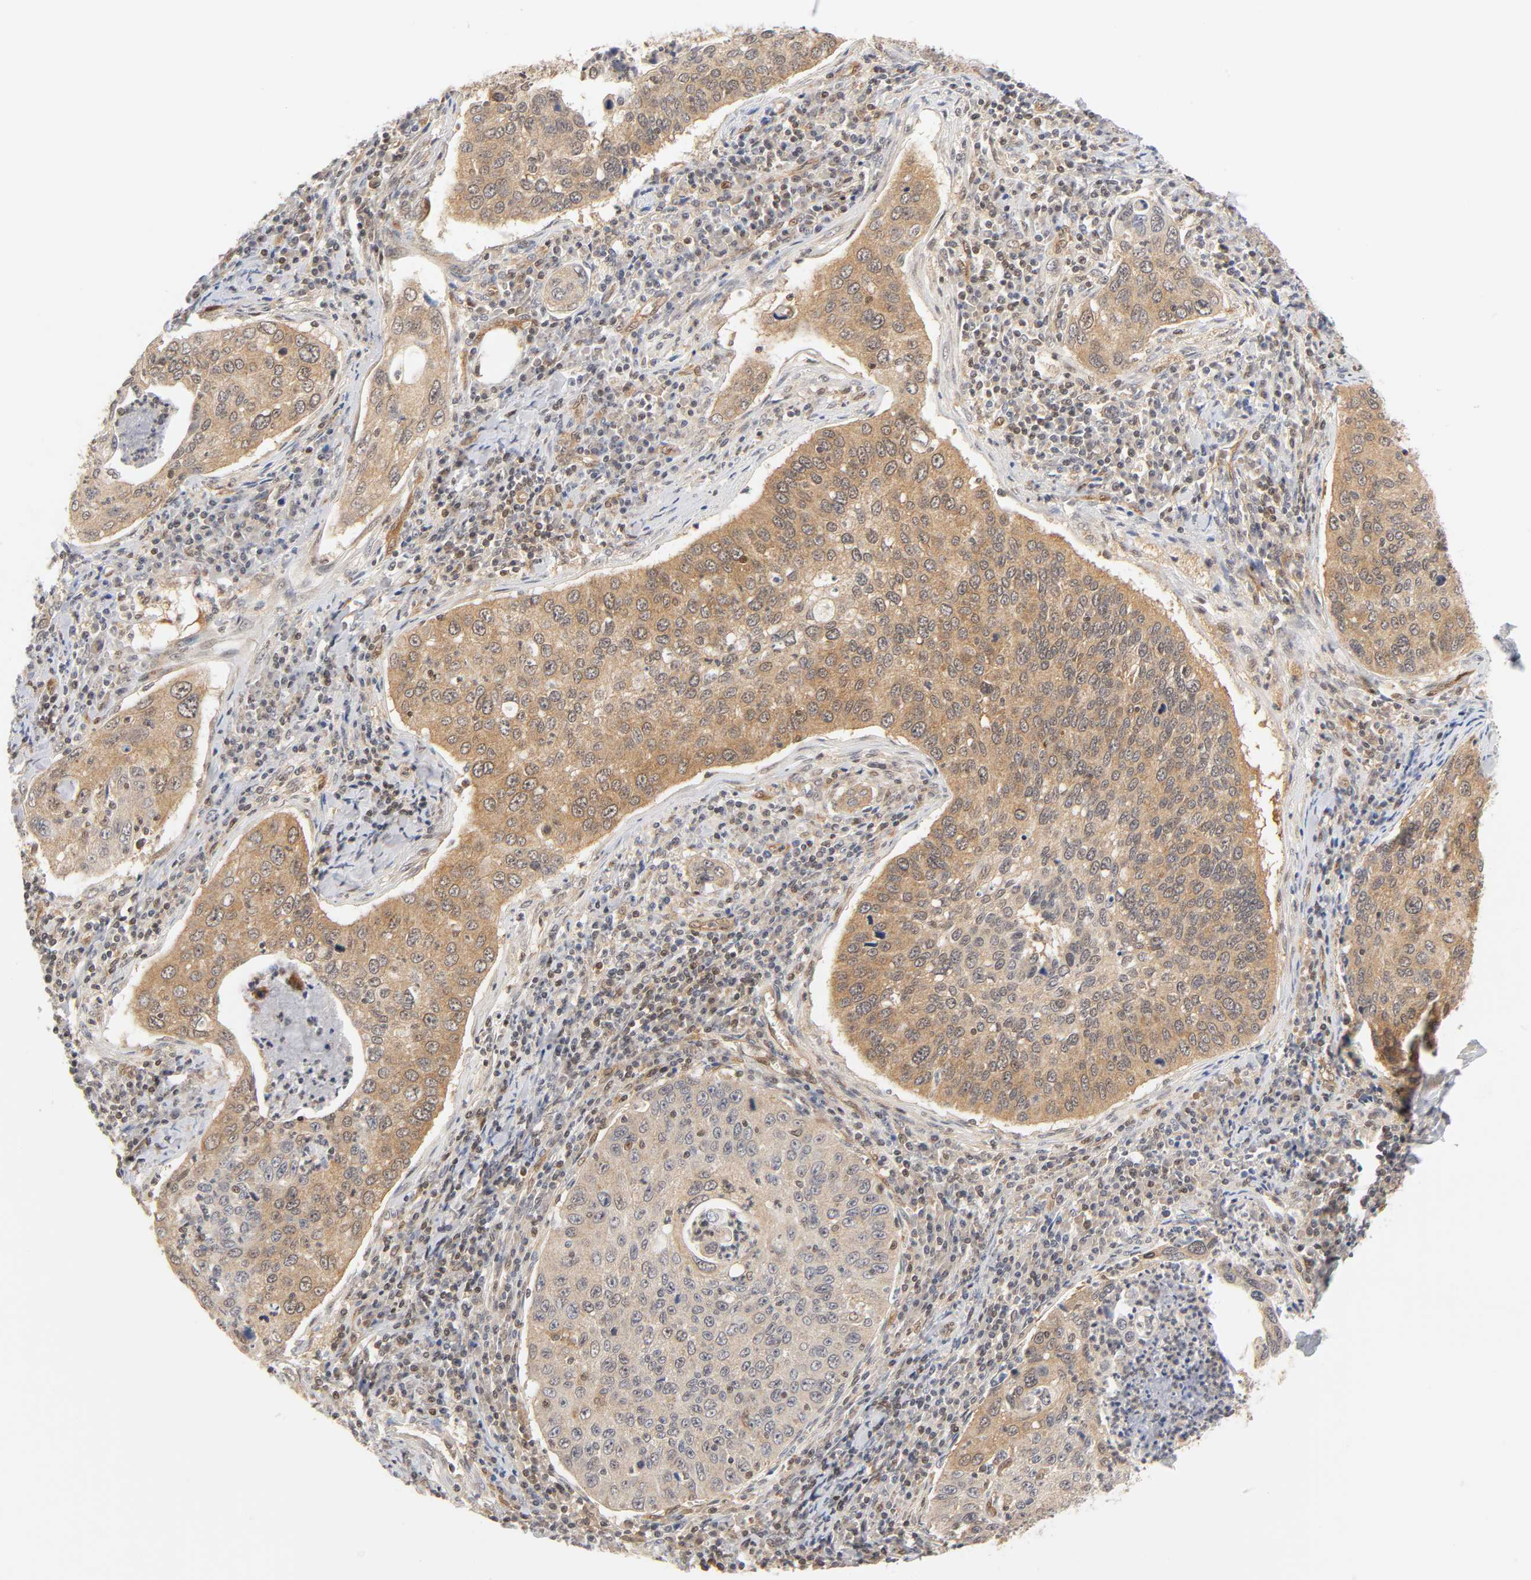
{"staining": {"intensity": "moderate", "quantity": ">75%", "location": "cytoplasmic/membranous,nuclear"}, "tissue": "cervical cancer", "cell_type": "Tumor cells", "image_type": "cancer", "snomed": [{"axis": "morphology", "description": "Squamous cell carcinoma, NOS"}, {"axis": "topography", "description": "Cervix"}], "caption": "Squamous cell carcinoma (cervical) stained with immunohistochemistry reveals moderate cytoplasmic/membranous and nuclear expression in approximately >75% of tumor cells.", "gene": "CDC37", "patient": {"sex": "female", "age": 53}}